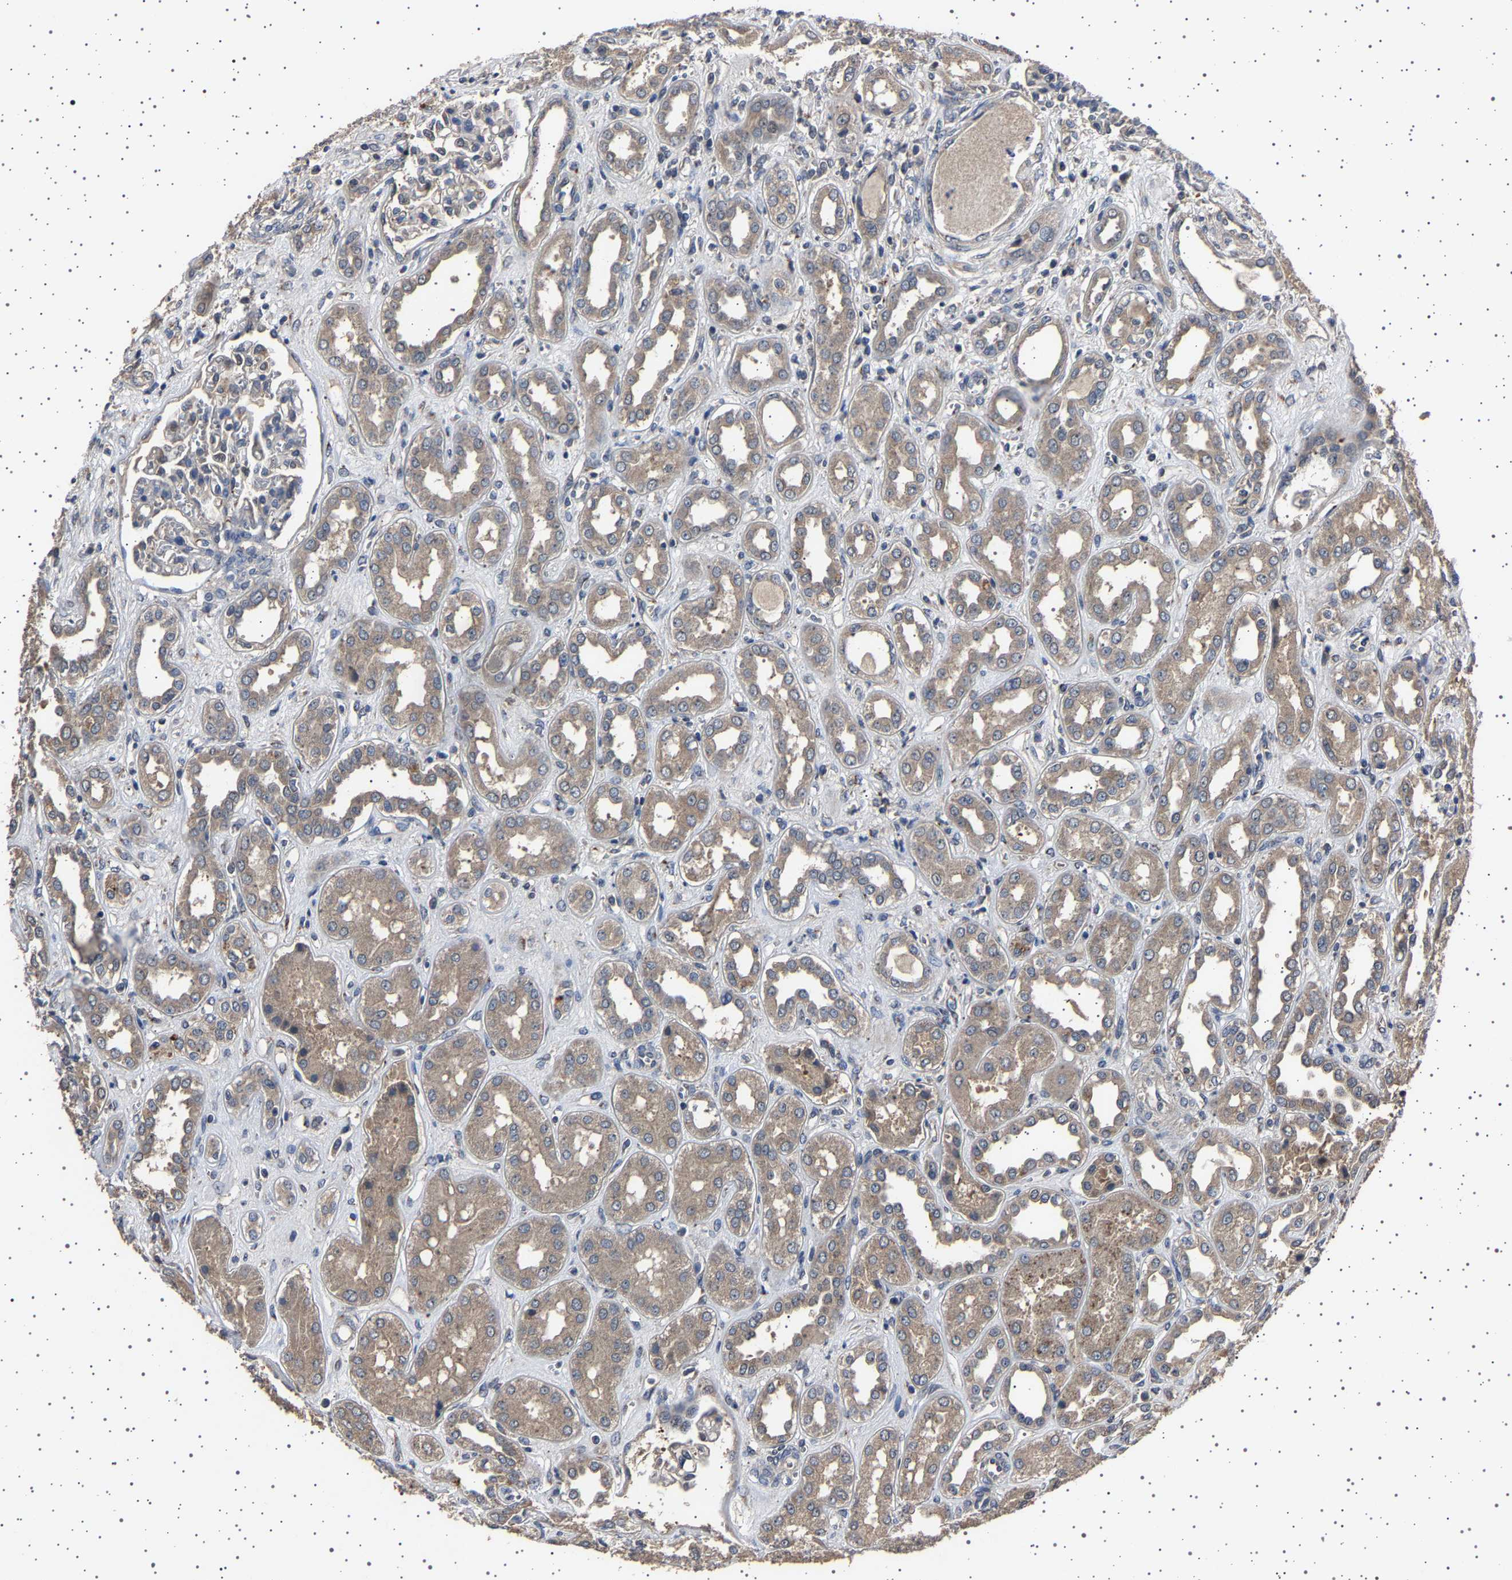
{"staining": {"intensity": "weak", "quantity": "<25%", "location": "cytoplasmic/membranous"}, "tissue": "kidney", "cell_type": "Cells in glomeruli", "image_type": "normal", "snomed": [{"axis": "morphology", "description": "Normal tissue, NOS"}, {"axis": "topography", "description": "Kidney"}], "caption": "DAB (3,3'-diaminobenzidine) immunohistochemical staining of normal kidney shows no significant expression in cells in glomeruli.", "gene": "NCKAP1", "patient": {"sex": "male", "age": 59}}